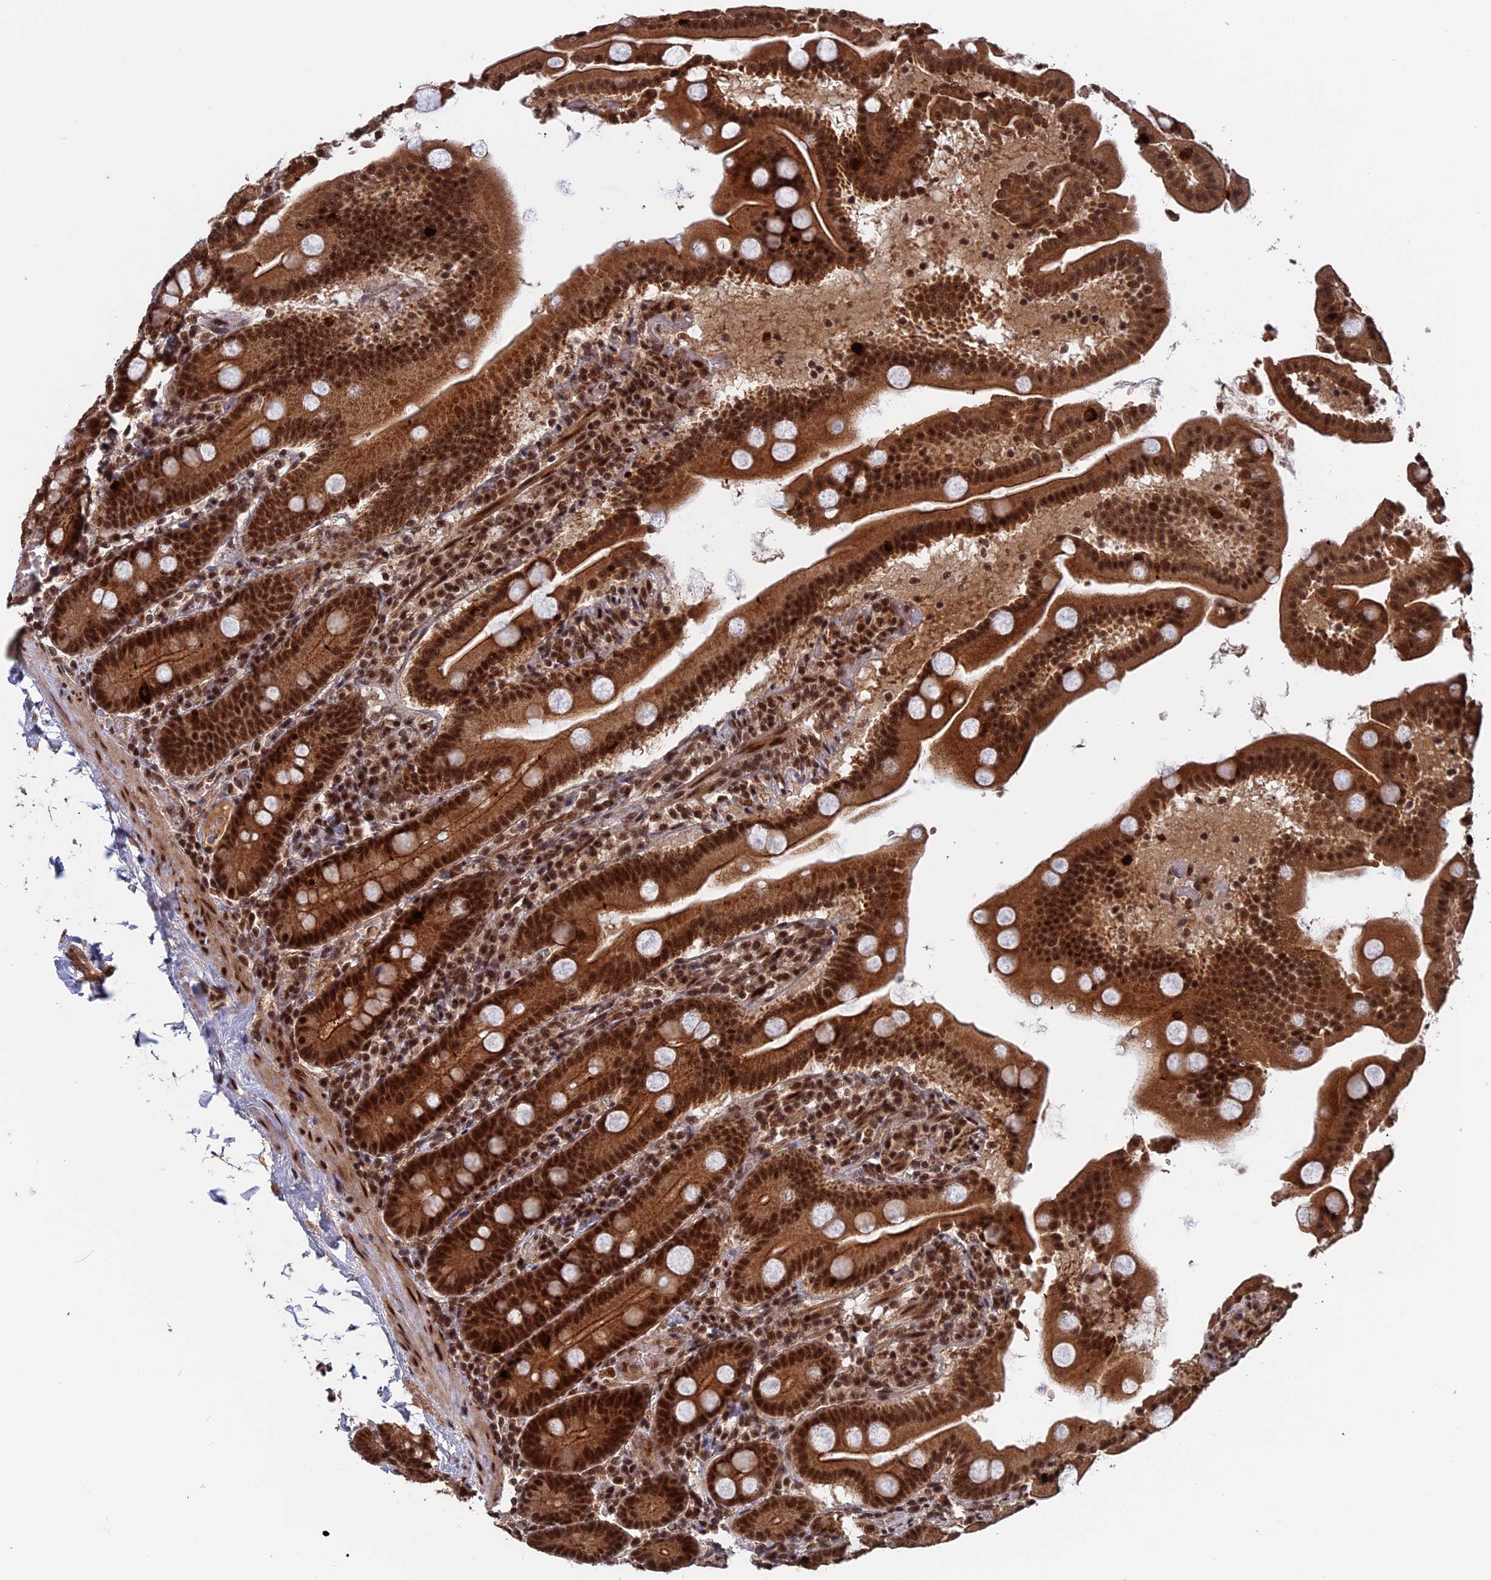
{"staining": {"intensity": "strong", "quantity": ">75%", "location": "cytoplasmic/membranous,nuclear"}, "tissue": "duodenum", "cell_type": "Glandular cells", "image_type": "normal", "snomed": [{"axis": "morphology", "description": "Normal tissue, NOS"}, {"axis": "topography", "description": "Duodenum"}], "caption": "This micrograph shows unremarkable duodenum stained with immunohistochemistry (IHC) to label a protein in brown. The cytoplasmic/membranous,nuclear of glandular cells show strong positivity for the protein. Nuclei are counter-stained blue.", "gene": "CACTIN", "patient": {"sex": "male", "age": 55}}